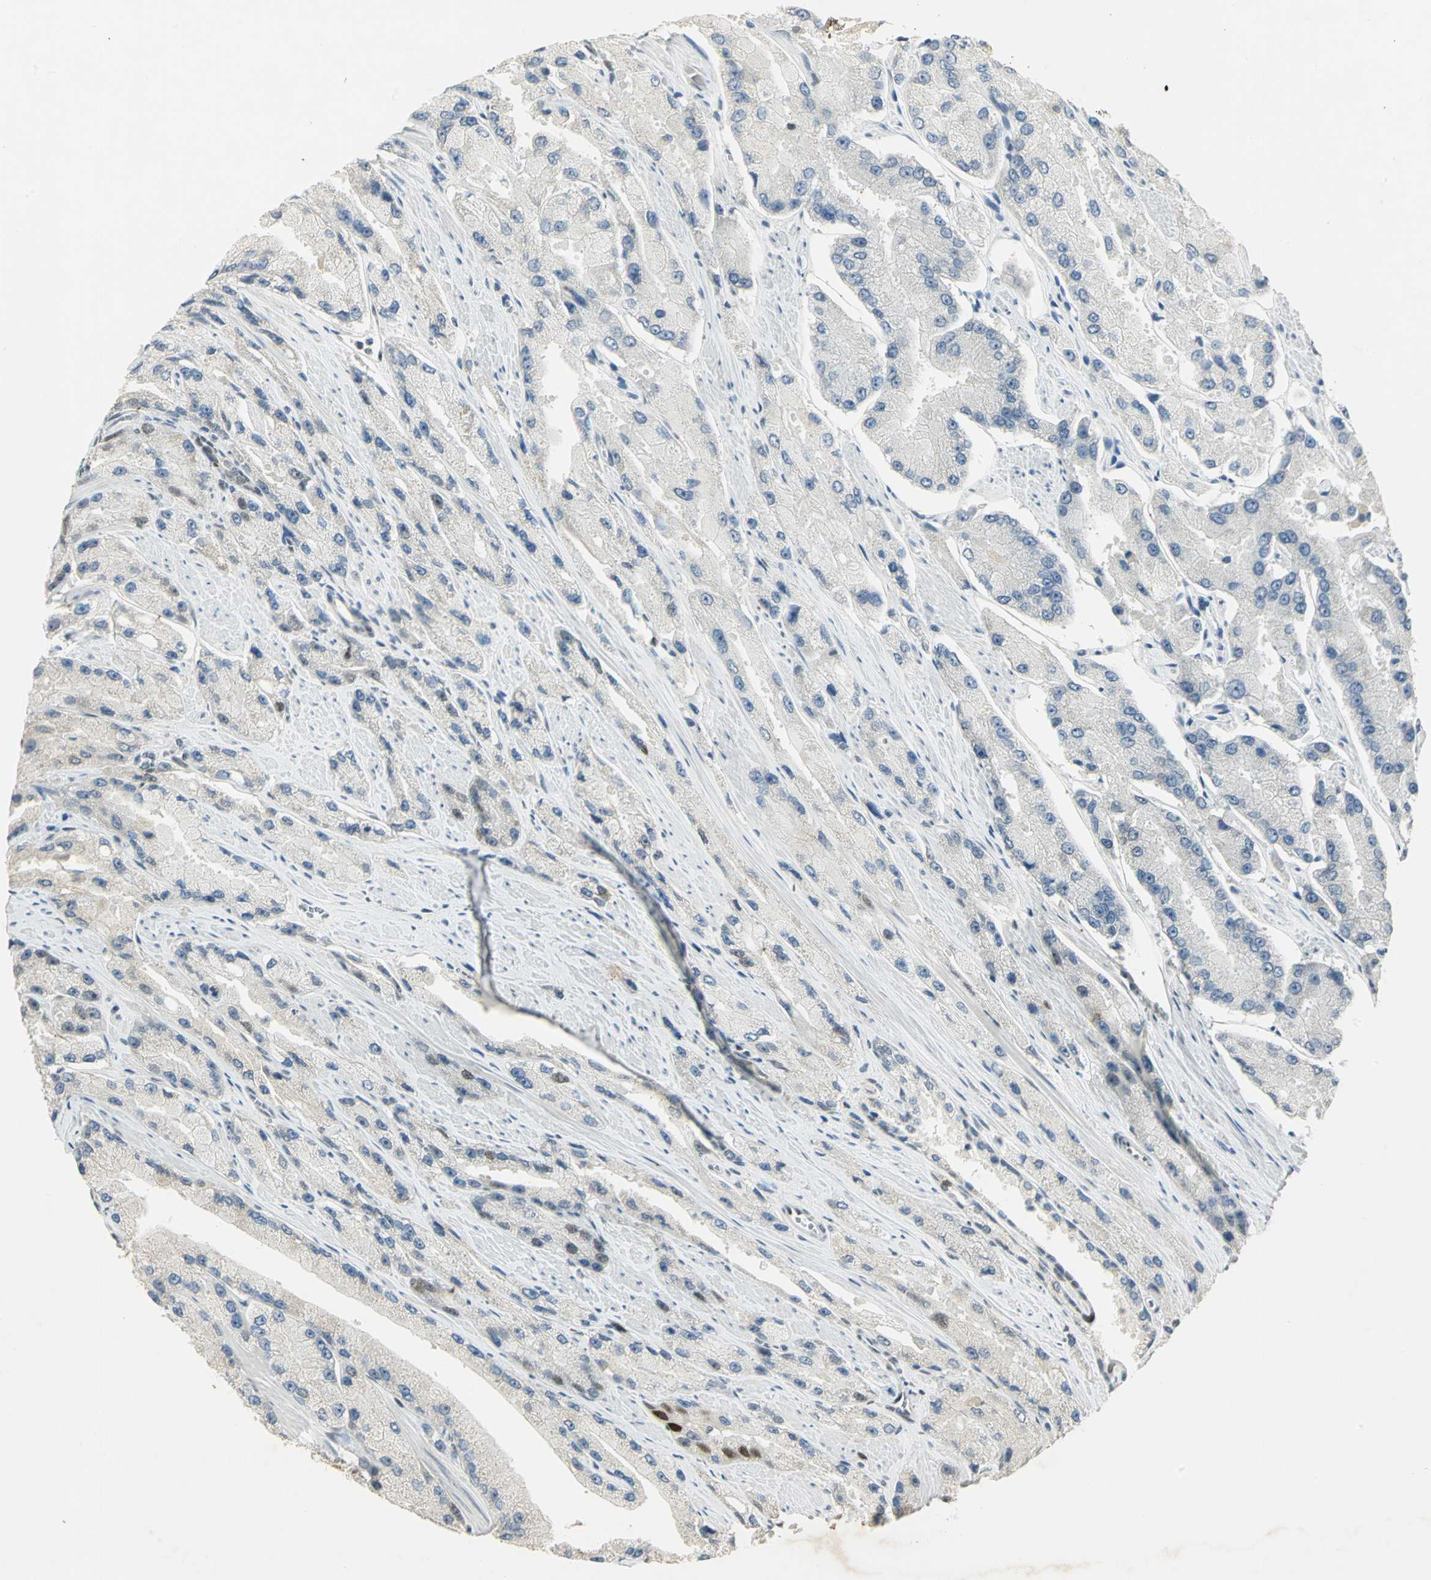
{"staining": {"intensity": "moderate", "quantity": "<25%", "location": "nuclear"}, "tissue": "prostate cancer", "cell_type": "Tumor cells", "image_type": "cancer", "snomed": [{"axis": "morphology", "description": "Adenocarcinoma, High grade"}, {"axis": "topography", "description": "Prostate"}], "caption": "The micrograph displays immunohistochemical staining of prostate adenocarcinoma (high-grade). There is moderate nuclear staining is present in approximately <25% of tumor cells.", "gene": "AK6", "patient": {"sex": "male", "age": 58}}